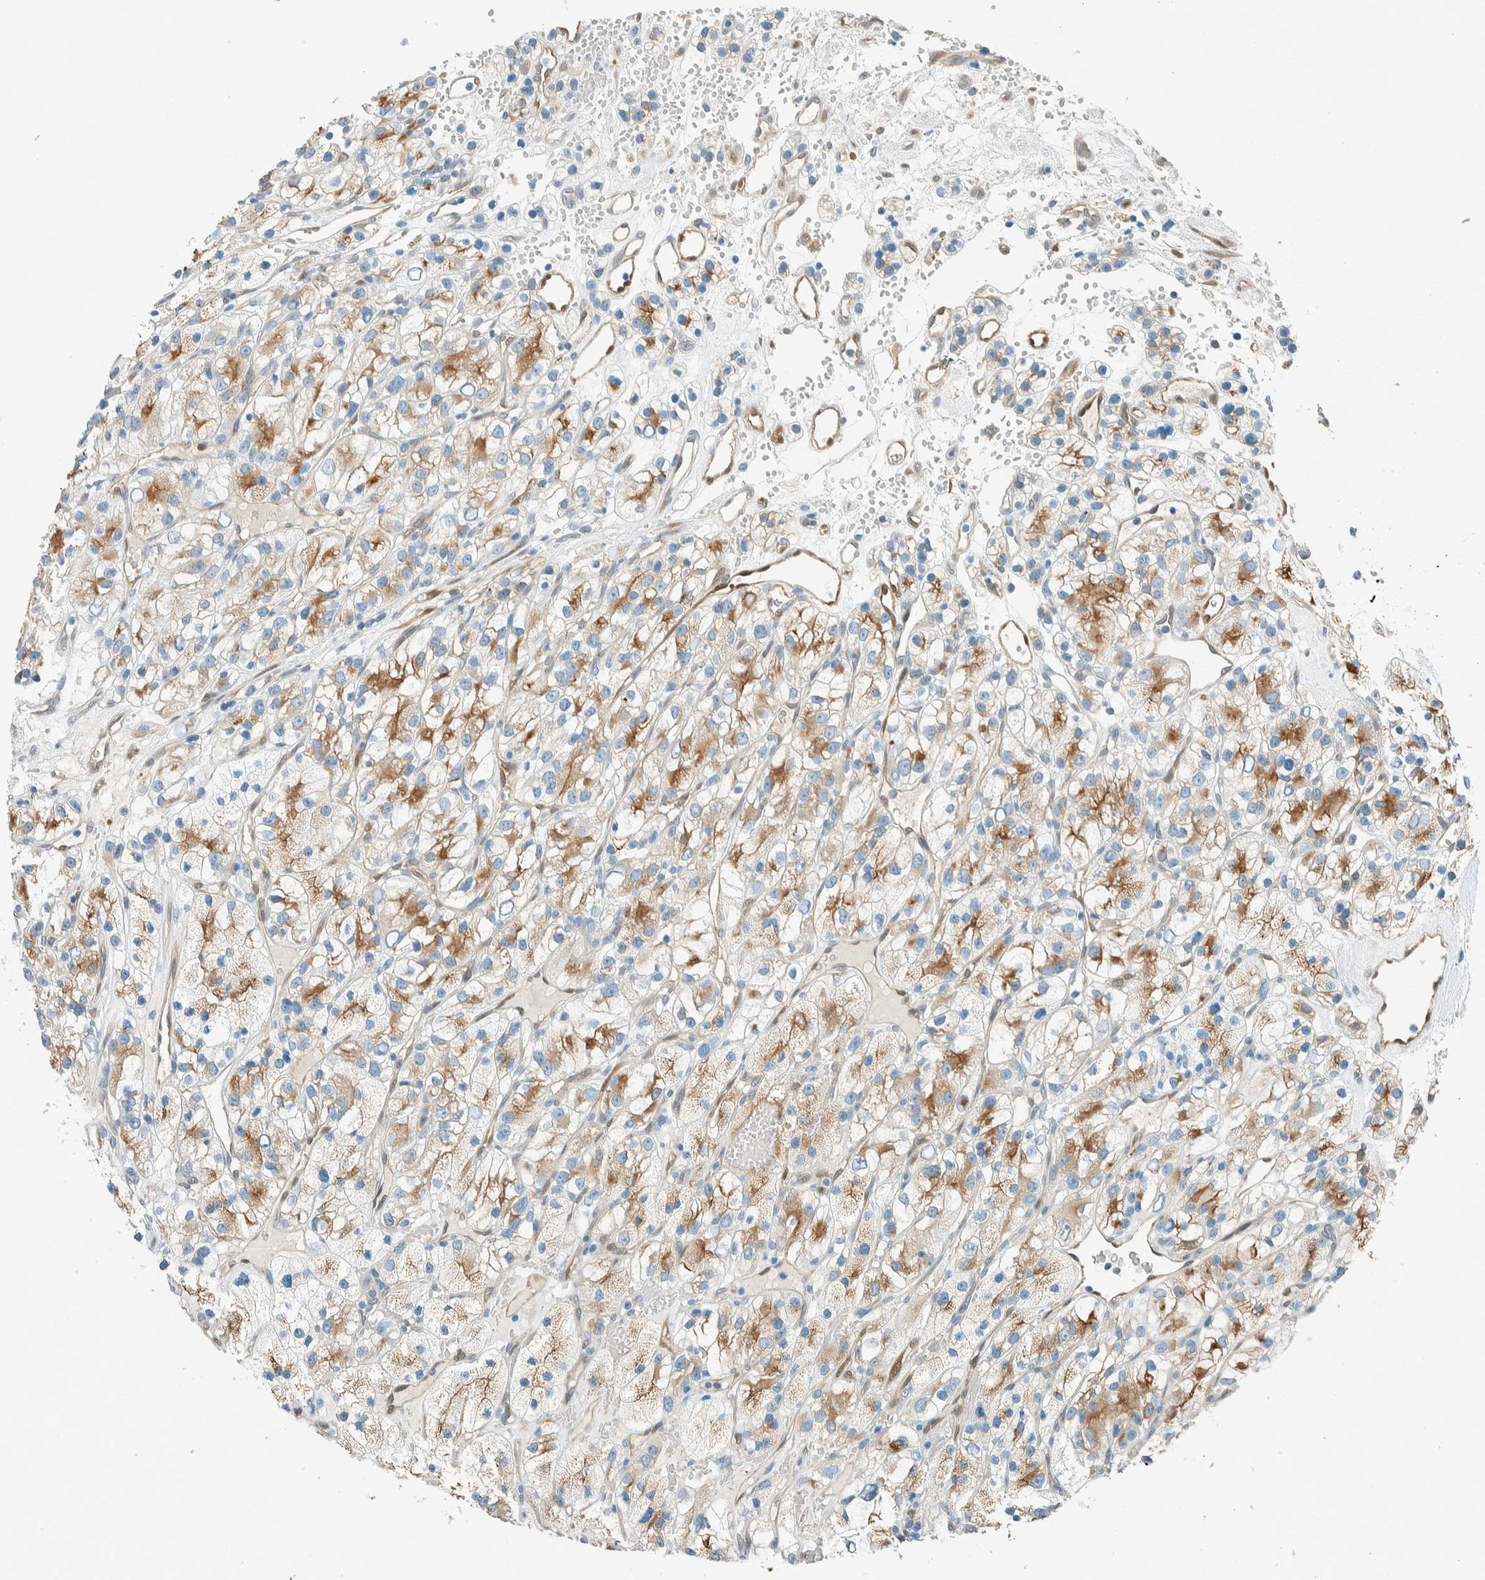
{"staining": {"intensity": "moderate", "quantity": "25%-75%", "location": "cytoplasmic/membranous"}, "tissue": "renal cancer", "cell_type": "Tumor cells", "image_type": "cancer", "snomed": [{"axis": "morphology", "description": "Adenocarcinoma, NOS"}, {"axis": "topography", "description": "Kidney"}], "caption": "Tumor cells reveal medium levels of moderate cytoplasmic/membranous staining in approximately 25%-75% of cells in human renal adenocarcinoma.", "gene": "NXN", "patient": {"sex": "female", "age": 57}}